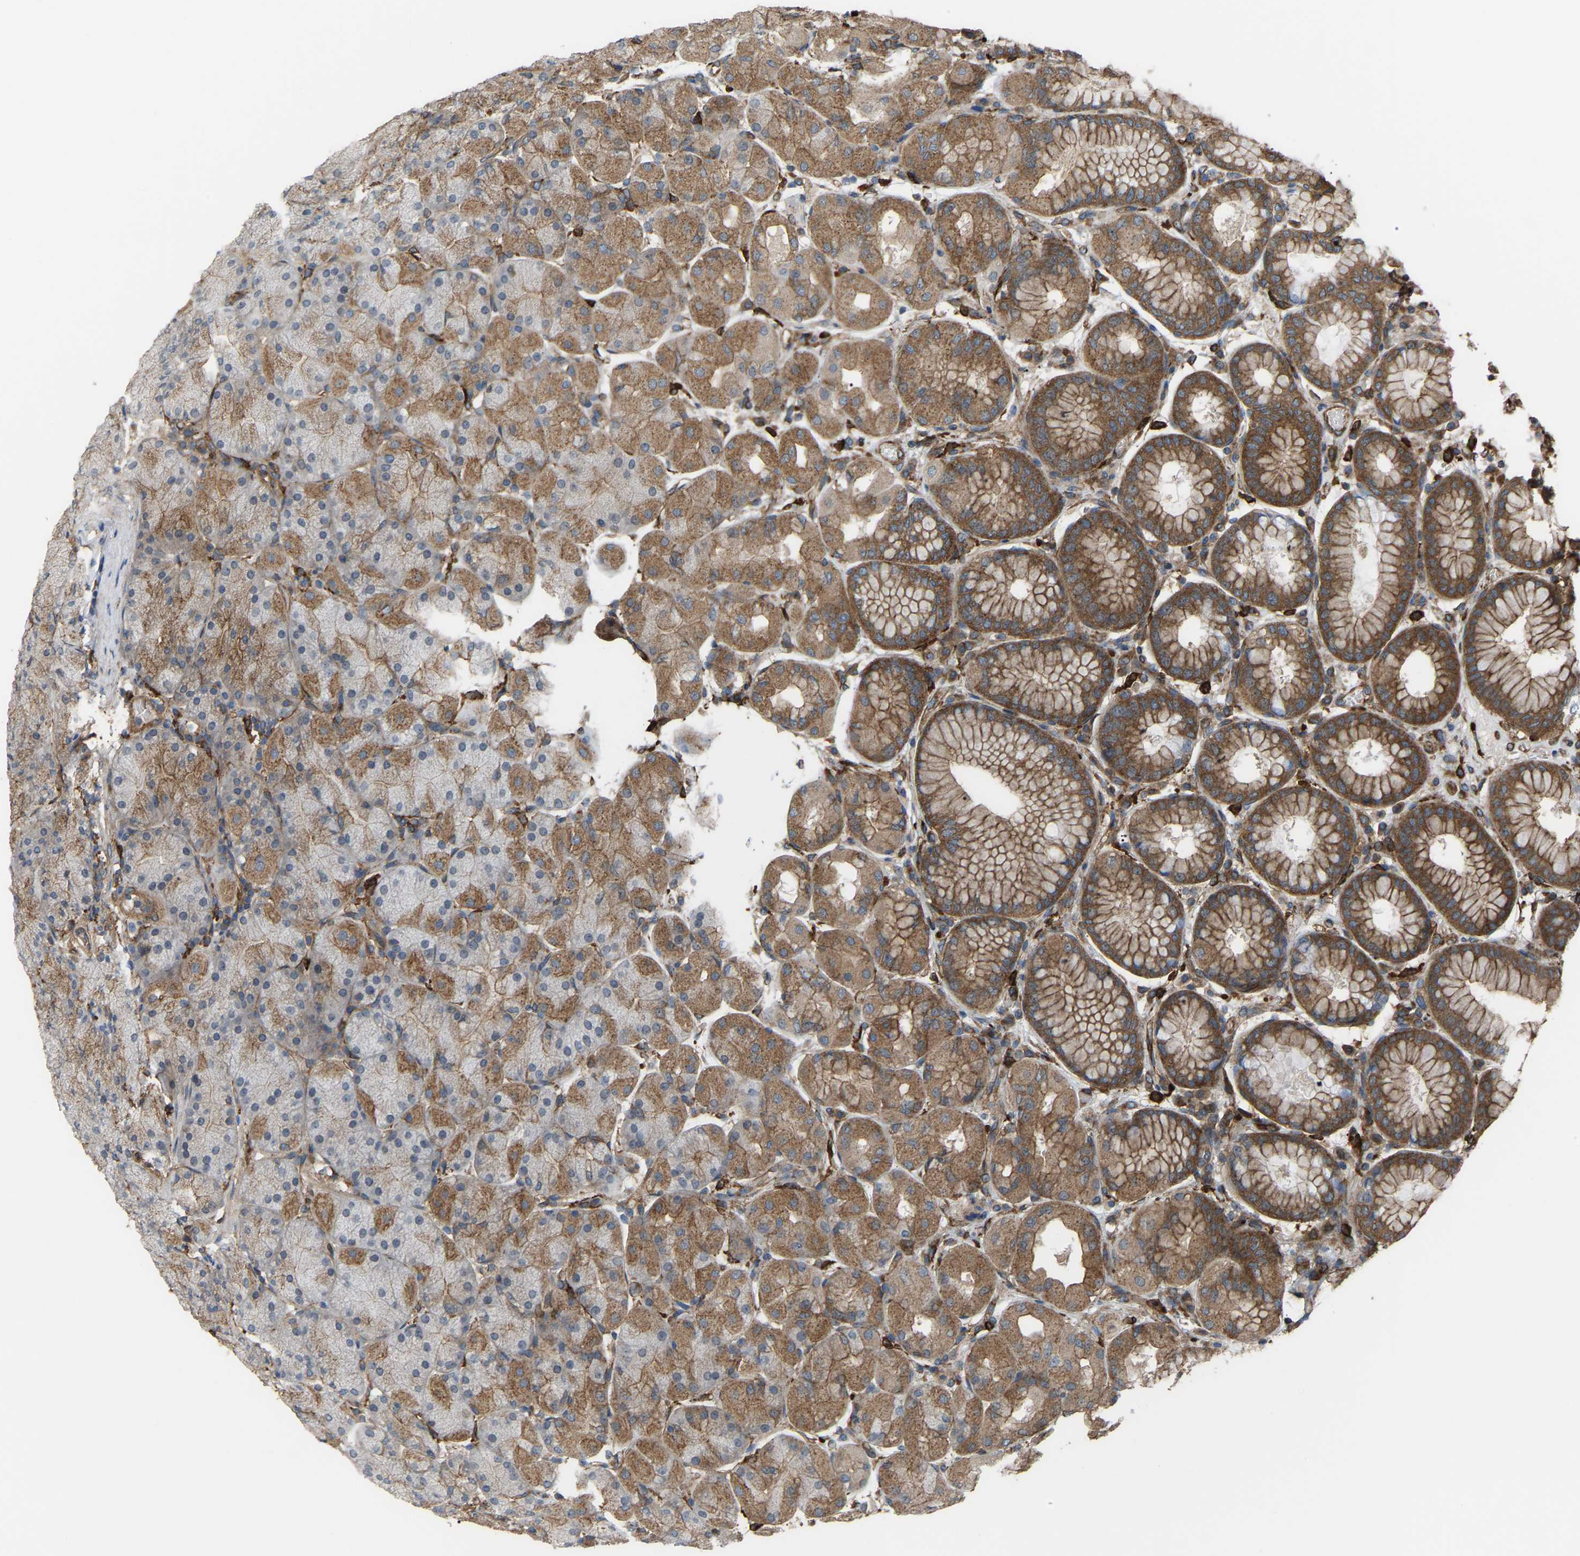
{"staining": {"intensity": "moderate", "quantity": ">75%", "location": "cytoplasmic/membranous"}, "tissue": "stomach", "cell_type": "Glandular cells", "image_type": "normal", "snomed": [{"axis": "morphology", "description": "Normal tissue, NOS"}, {"axis": "topography", "description": "Stomach, upper"}], "caption": "This photomicrograph displays immunohistochemistry (IHC) staining of unremarkable stomach, with medium moderate cytoplasmic/membranous positivity in about >75% of glandular cells.", "gene": "PICALM", "patient": {"sex": "female", "age": 56}}